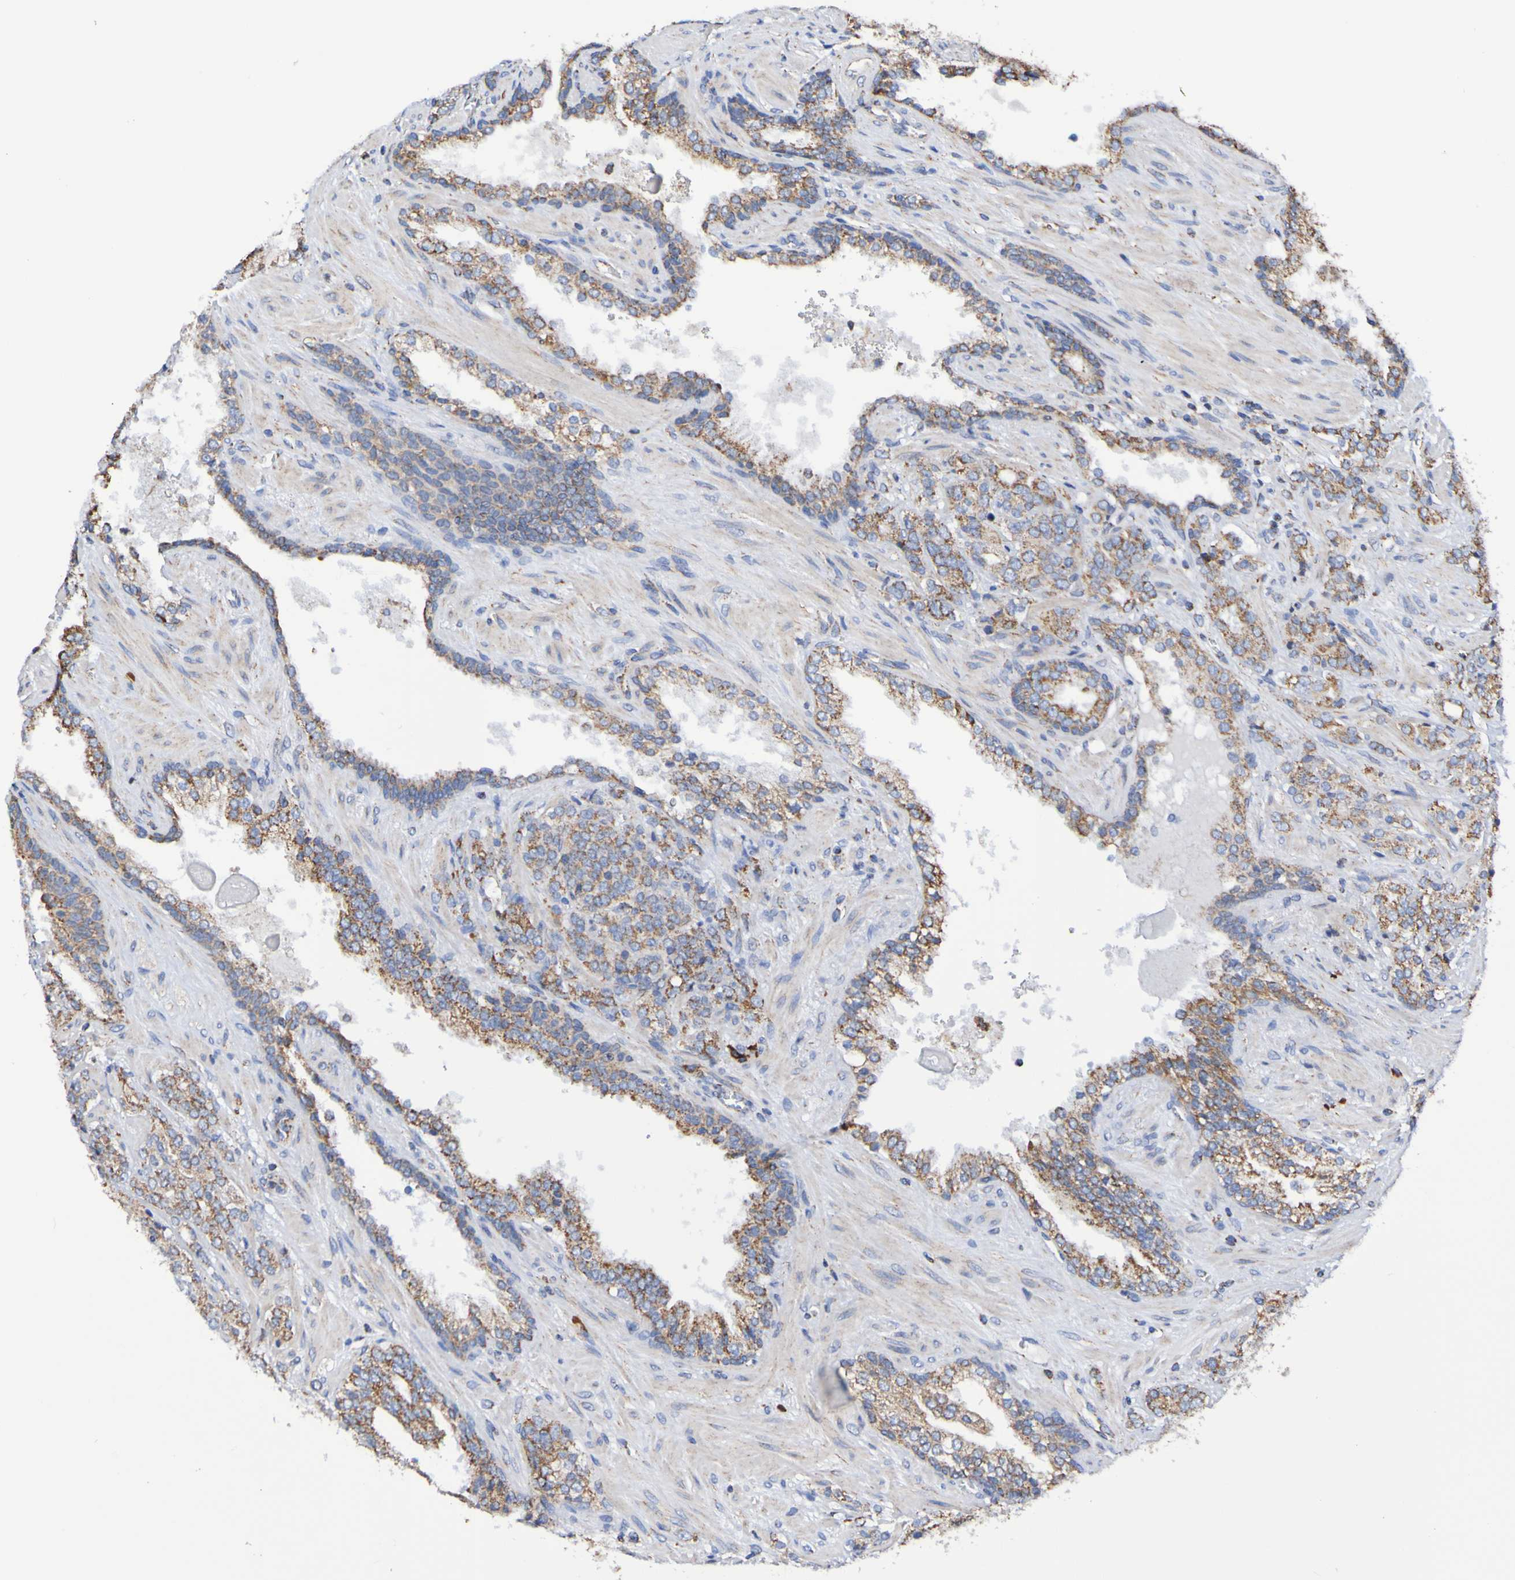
{"staining": {"intensity": "moderate", "quantity": ">75%", "location": "cytoplasmic/membranous"}, "tissue": "prostate cancer", "cell_type": "Tumor cells", "image_type": "cancer", "snomed": [{"axis": "morphology", "description": "Adenocarcinoma, High grade"}, {"axis": "topography", "description": "Prostate"}], "caption": "High-grade adenocarcinoma (prostate) stained with IHC shows moderate cytoplasmic/membranous staining in approximately >75% of tumor cells.", "gene": "IL18R1", "patient": {"sex": "male", "age": 71}}